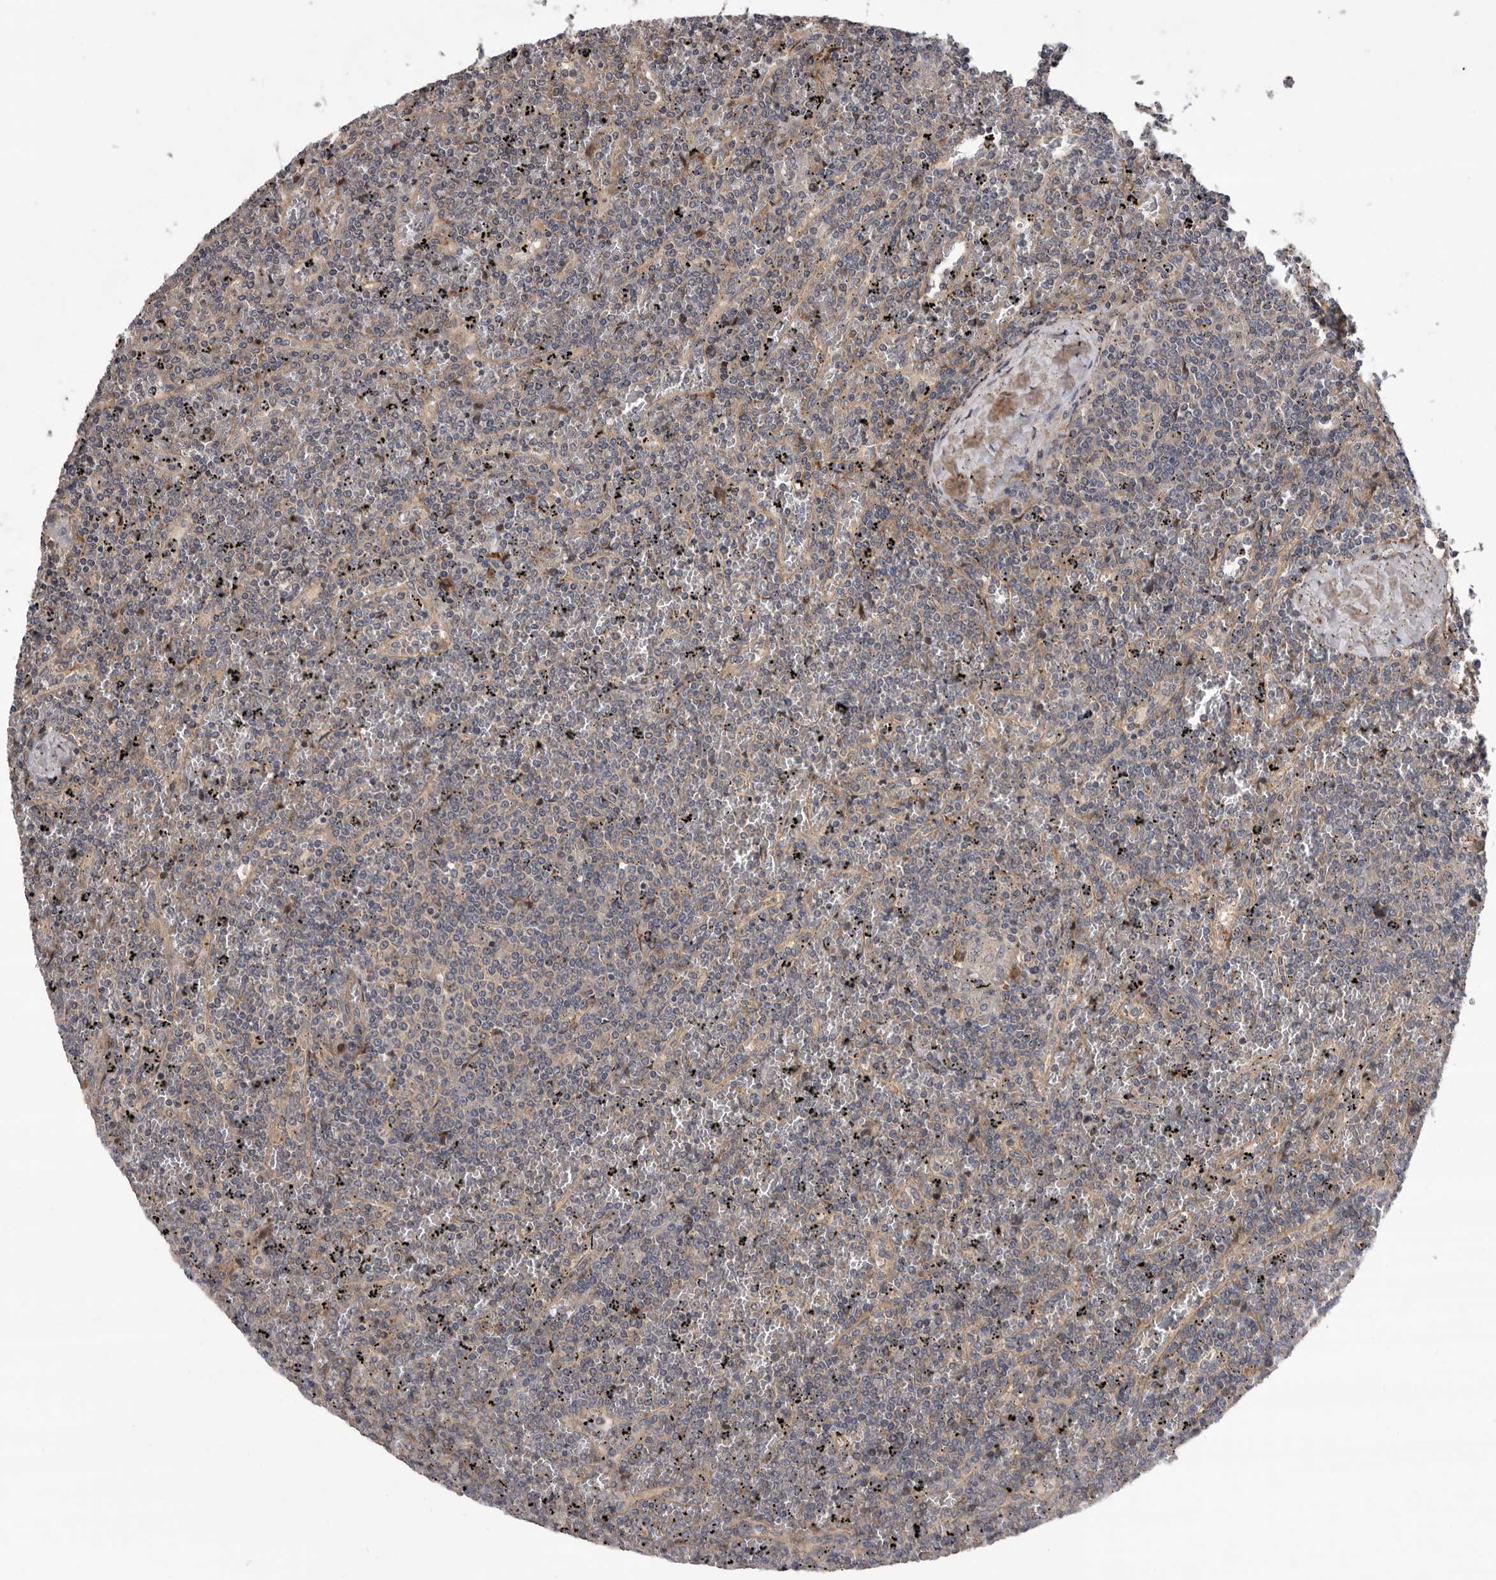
{"staining": {"intensity": "negative", "quantity": "none", "location": "none"}, "tissue": "lymphoma", "cell_type": "Tumor cells", "image_type": "cancer", "snomed": [{"axis": "morphology", "description": "Malignant lymphoma, non-Hodgkin's type, Low grade"}, {"axis": "topography", "description": "Spleen"}], "caption": "There is no significant positivity in tumor cells of lymphoma.", "gene": "PRKD1", "patient": {"sex": "female", "age": 19}}